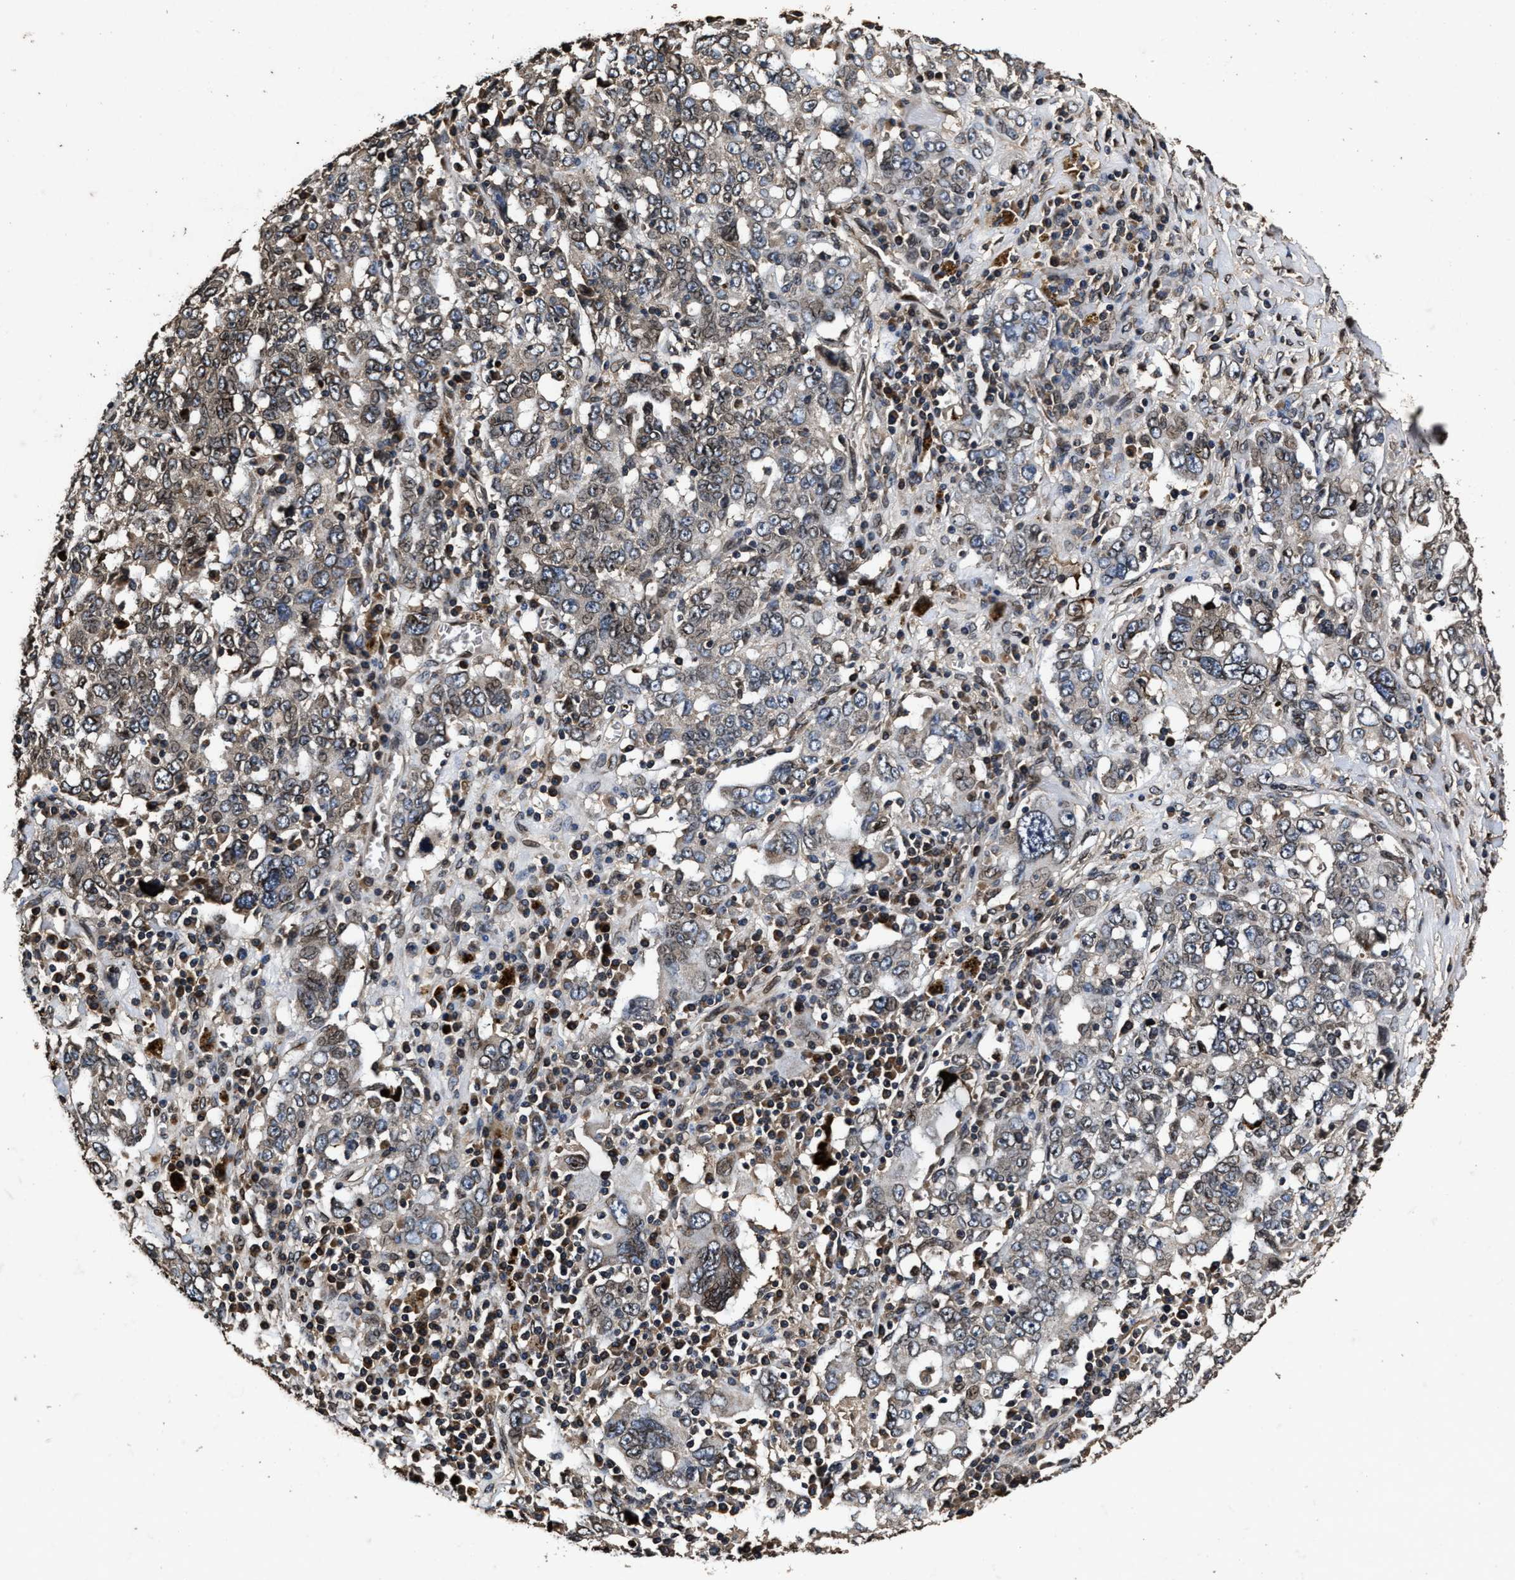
{"staining": {"intensity": "weak", "quantity": "25%-75%", "location": "cytoplasmic/membranous"}, "tissue": "ovarian cancer", "cell_type": "Tumor cells", "image_type": "cancer", "snomed": [{"axis": "morphology", "description": "Carcinoma, endometroid"}, {"axis": "topography", "description": "Ovary"}], "caption": "Immunohistochemistry of human ovarian cancer shows low levels of weak cytoplasmic/membranous staining in about 25%-75% of tumor cells.", "gene": "ACCS", "patient": {"sex": "female", "age": 62}}